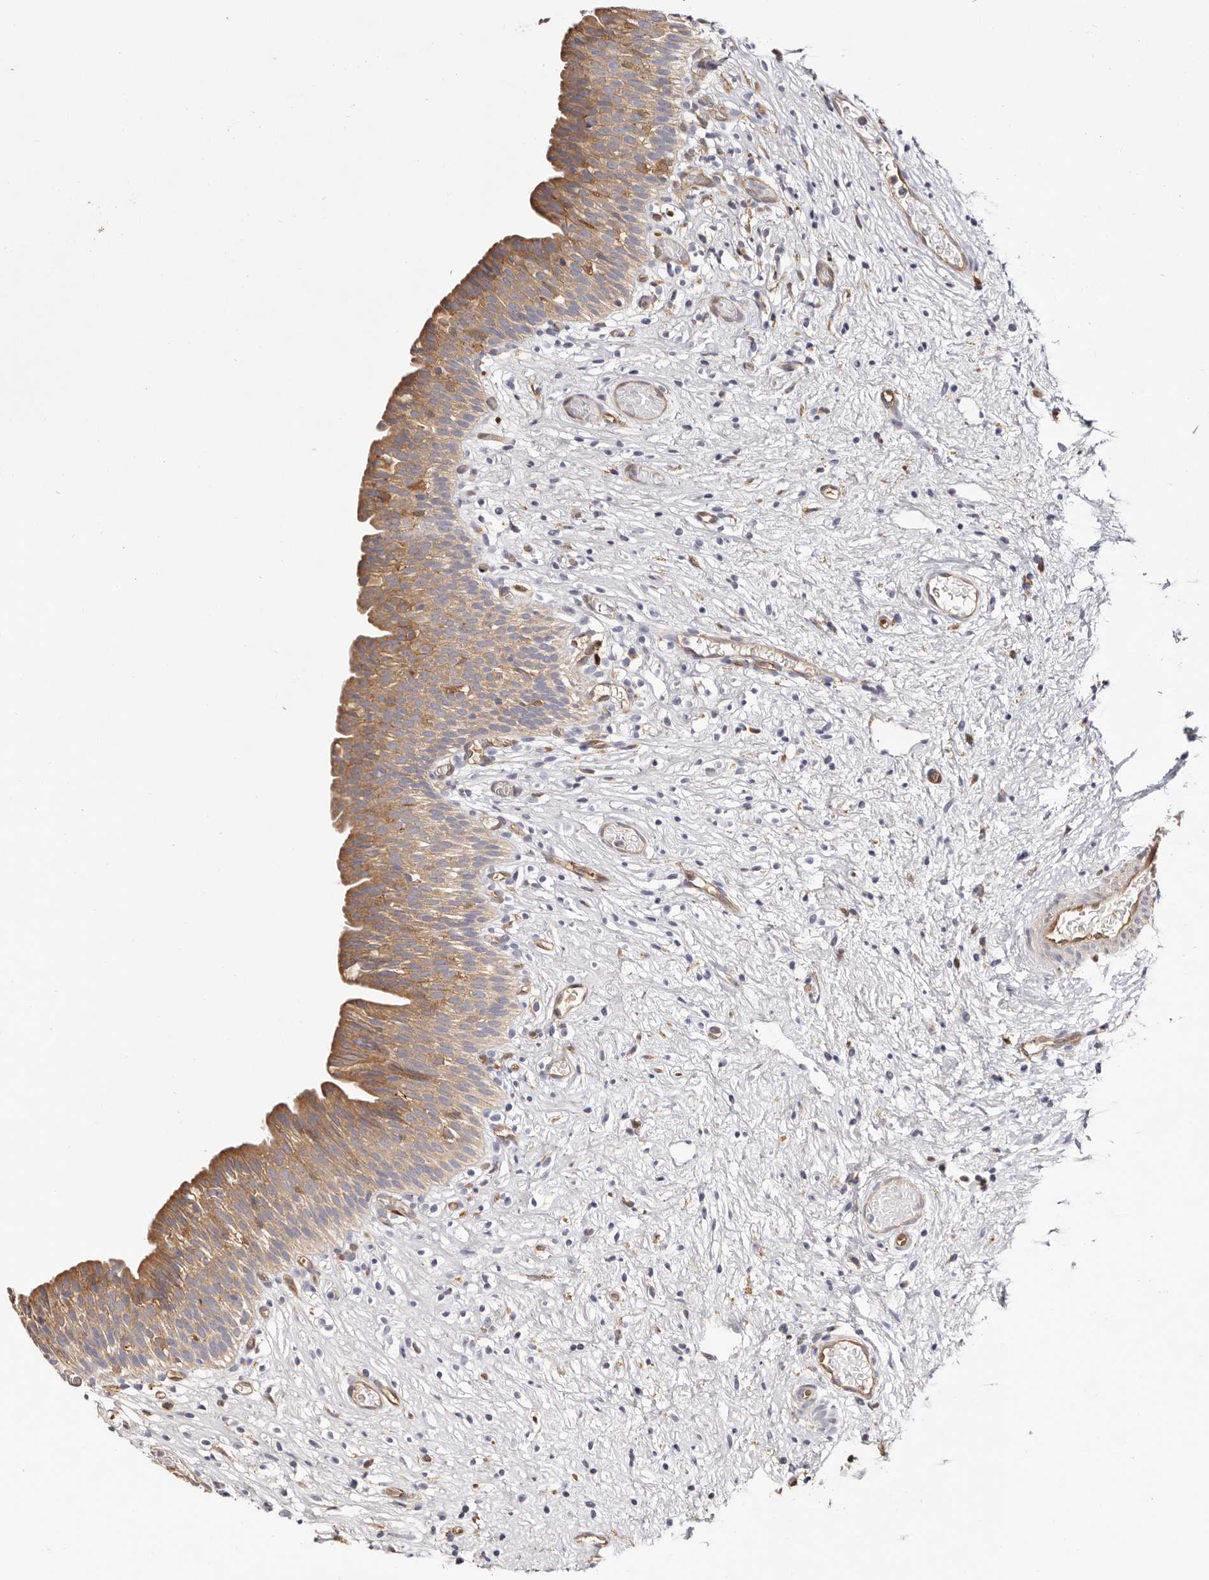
{"staining": {"intensity": "moderate", "quantity": ">75%", "location": "cytoplasmic/membranous"}, "tissue": "urinary bladder", "cell_type": "Urothelial cells", "image_type": "normal", "snomed": [{"axis": "morphology", "description": "Transitional cell carcinoma in-situ"}, {"axis": "topography", "description": "Urinary bladder"}], "caption": "Urinary bladder stained for a protein (brown) reveals moderate cytoplasmic/membranous positive expression in about >75% of urothelial cells.", "gene": "LAP3", "patient": {"sex": "male", "age": 74}}